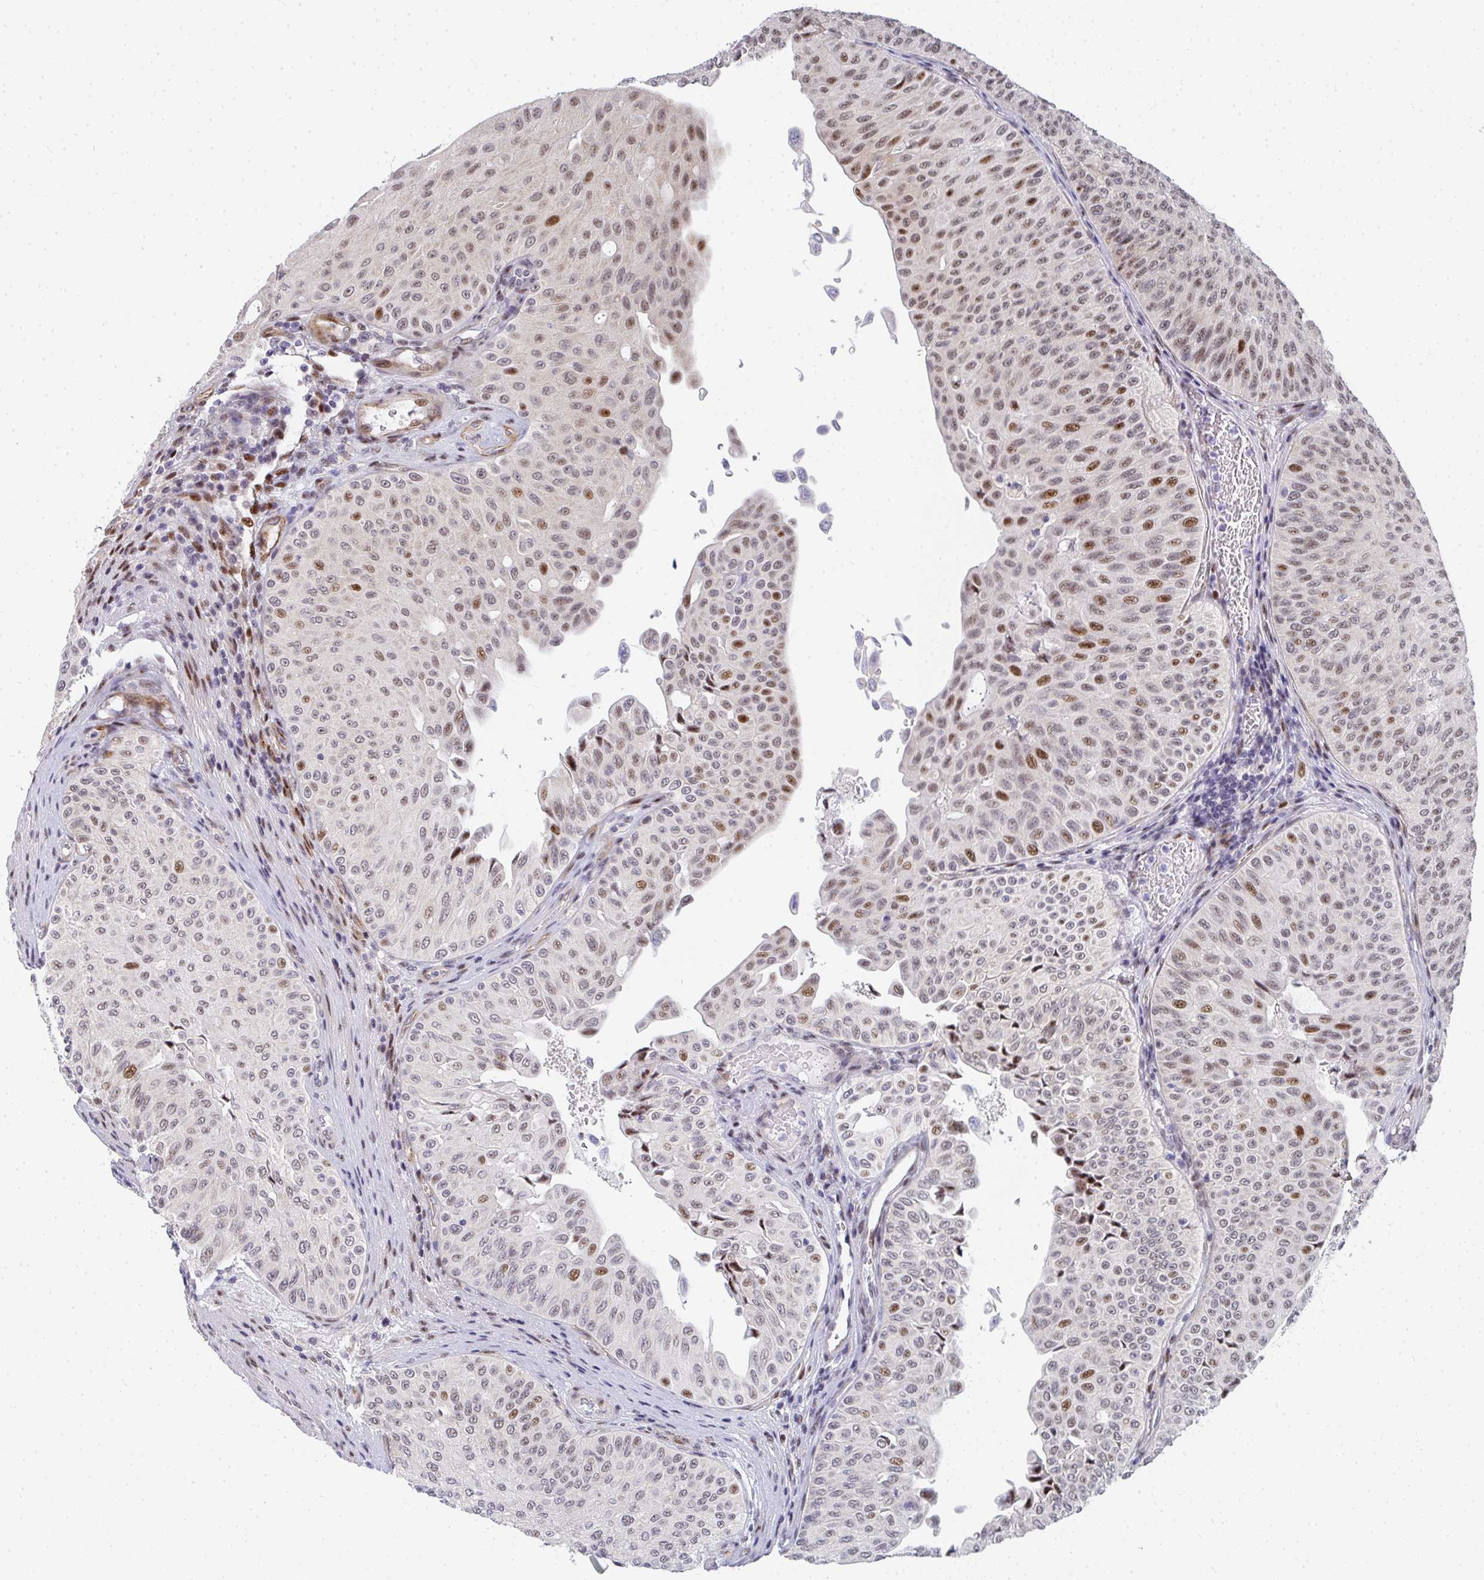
{"staining": {"intensity": "moderate", "quantity": "25%-75%", "location": "nuclear"}, "tissue": "urothelial cancer", "cell_type": "Tumor cells", "image_type": "cancer", "snomed": [{"axis": "morphology", "description": "Urothelial carcinoma, NOS"}, {"axis": "topography", "description": "Urinary bladder"}], "caption": "A medium amount of moderate nuclear staining is appreciated in about 25%-75% of tumor cells in urothelial cancer tissue. The staining is performed using DAB (3,3'-diaminobenzidine) brown chromogen to label protein expression. The nuclei are counter-stained blue using hematoxylin.", "gene": "ZIC3", "patient": {"sex": "male", "age": 59}}